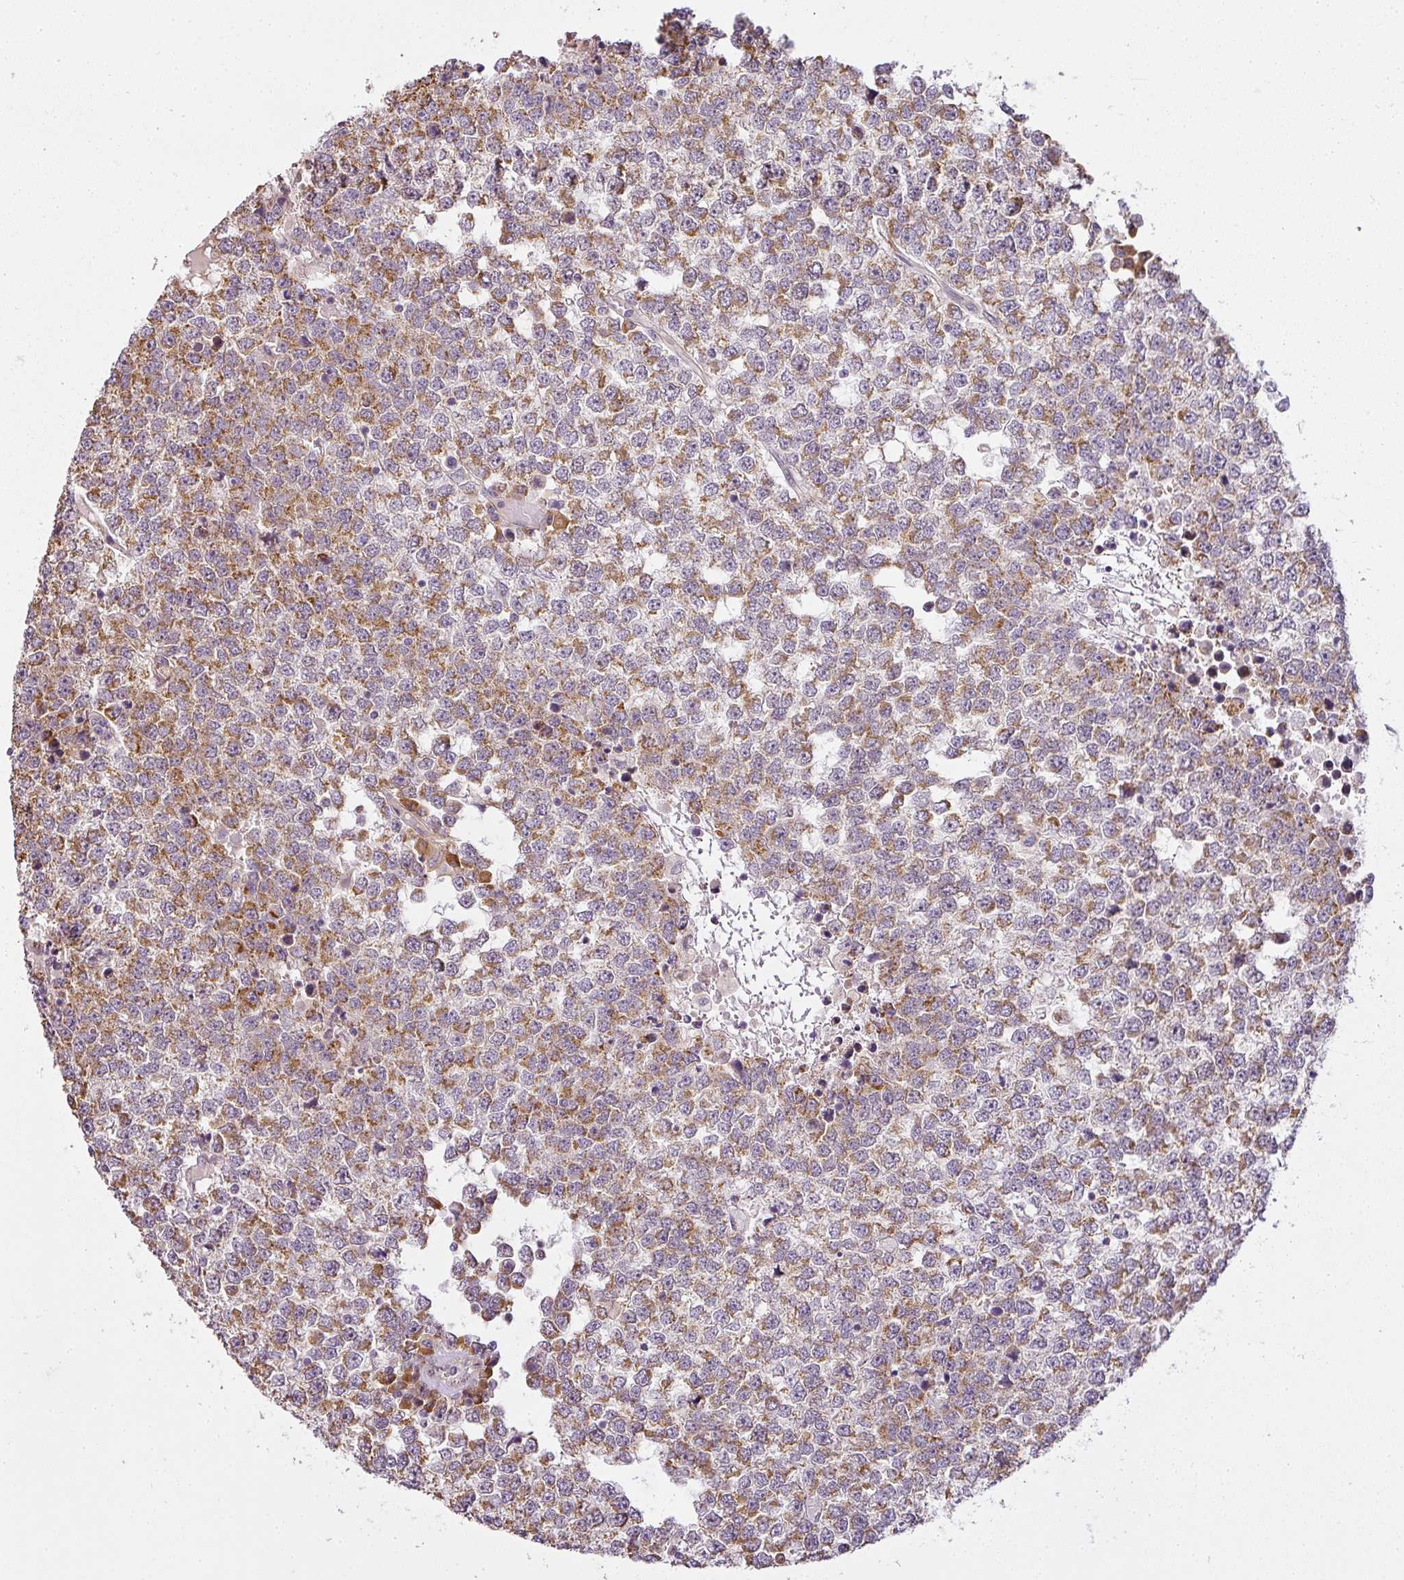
{"staining": {"intensity": "moderate", "quantity": "25%-75%", "location": "cytoplasmic/membranous"}, "tissue": "testis cancer", "cell_type": "Tumor cells", "image_type": "cancer", "snomed": [{"axis": "morphology", "description": "Seminoma, NOS"}, {"axis": "topography", "description": "Testis"}], "caption": "DAB (3,3'-diaminobenzidine) immunohistochemical staining of testis cancer (seminoma) reveals moderate cytoplasmic/membranous protein expression in about 25%-75% of tumor cells. Immunohistochemistry stains the protein in brown and the nuclei are stained blue.", "gene": "LY75", "patient": {"sex": "male", "age": 65}}